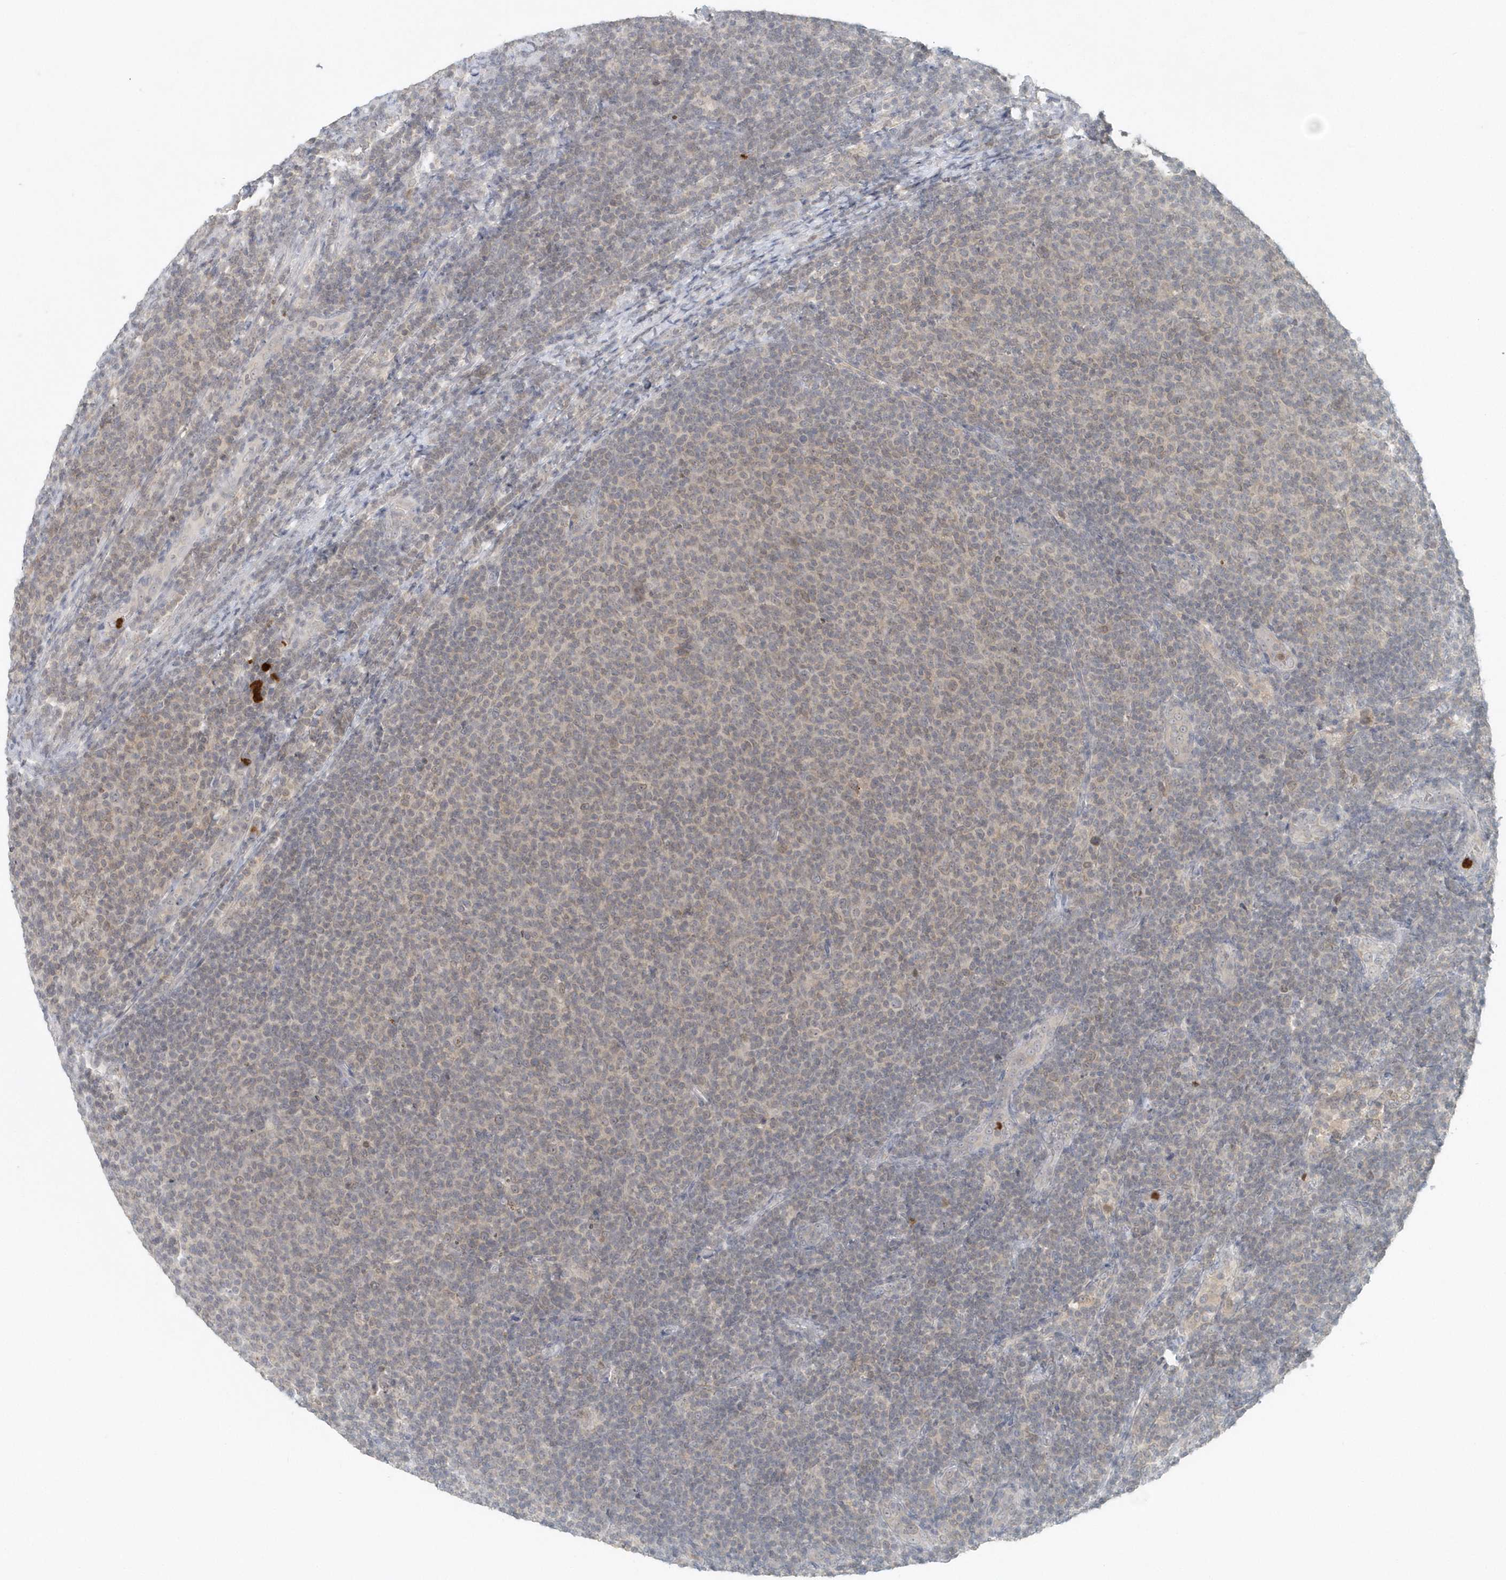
{"staining": {"intensity": "weak", "quantity": "<25%", "location": "cytoplasmic/membranous,nuclear"}, "tissue": "lymphoma", "cell_type": "Tumor cells", "image_type": "cancer", "snomed": [{"axis": "morphology", "description": "Malignant lymphoma, non-Hodgkin's type, Low grade"}, {"axis": "topography", "description": "Lymph node"}], "caption": "Immunohistochemical staining of human lymphoma reveals no significant staining in tumor cells. Brightfield microscopy of immunohistochemistry stained with DAB (3,3'-diaminobenzidine) (brown) and hematoxylin (blue), captured at high magnification.", "gene": "NUP54", "patient": {"sex": "male", "age": 66}}